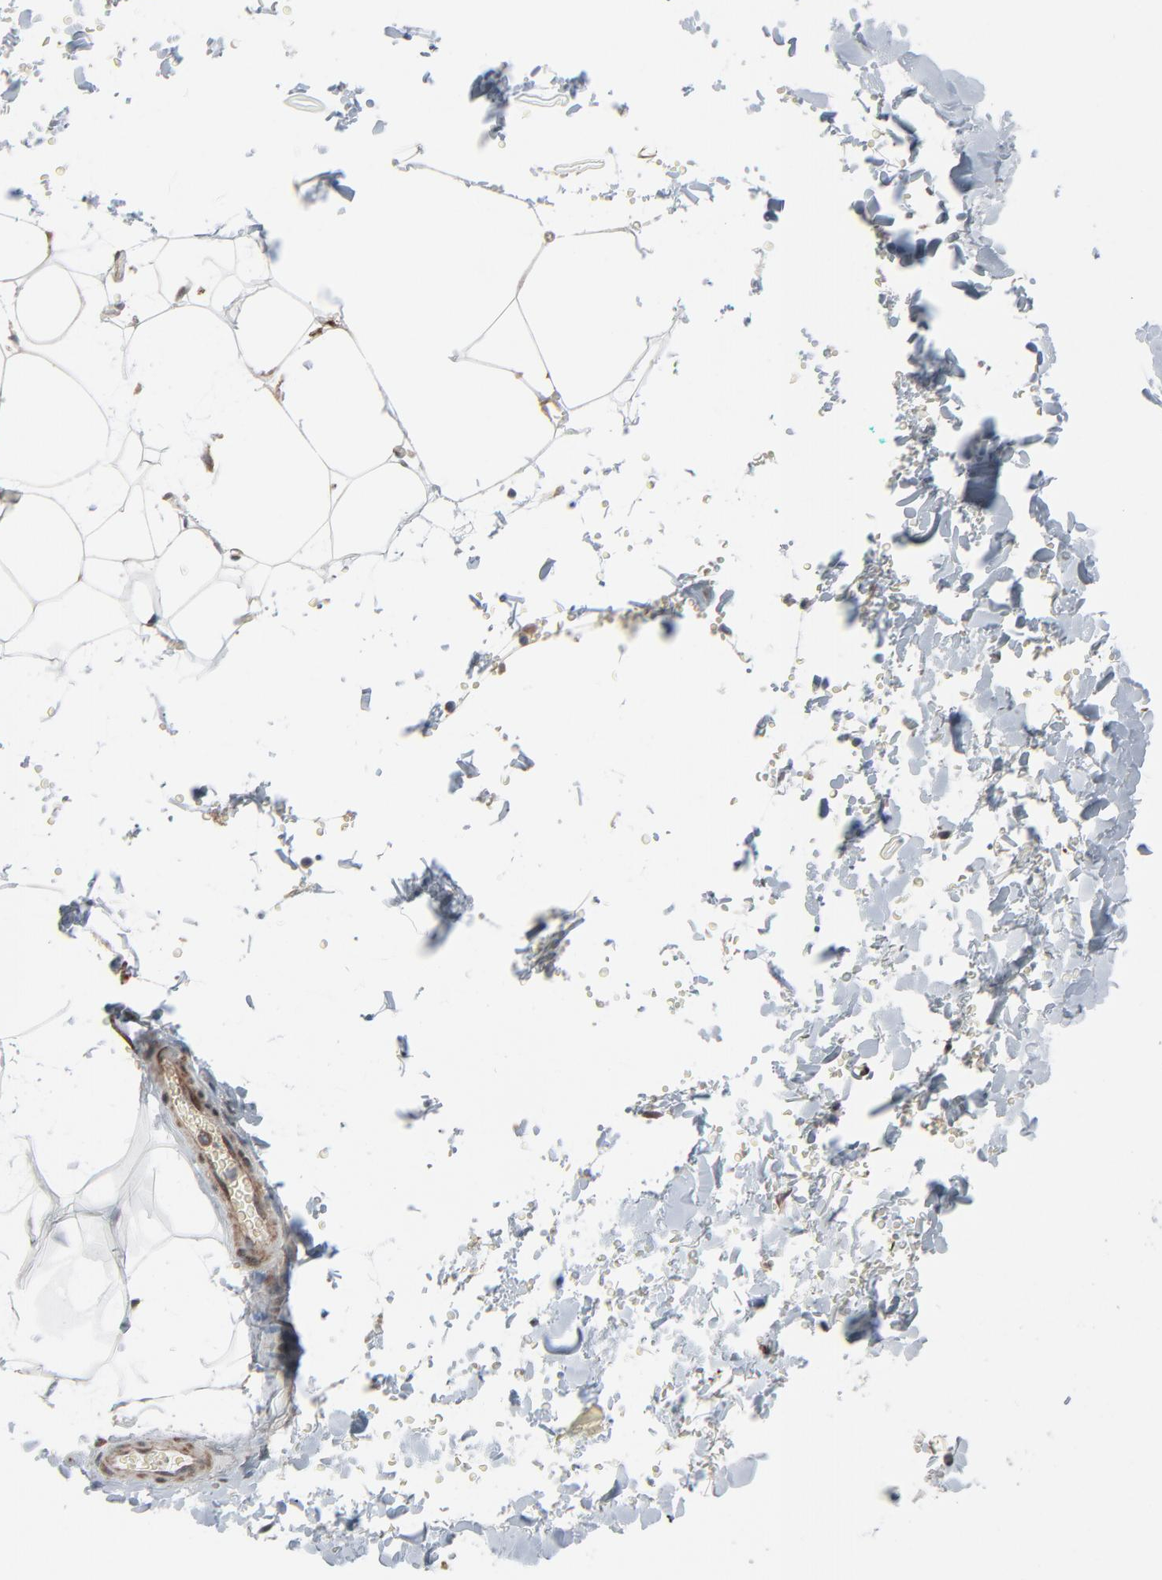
{"staining": {"intensity": "weak", "quantity": ">75%", "location": "cytoplasmic/membranous"}, "tissue": "adipose tissue", "cell_type": "Adipocytes", "image_type": "normal", "snomed": [{"axis": "morphology", "description": "Normal tissue, NOS"}, {"axis": "topography", "description": "Soft tissue"}], "caption": "Immunohistochemical staining of normal adipose tissue demonstrates >75% levels of weak cytoplasmic/membranous protein positivity in approximately >75% of adipocytes.", "gene": "OPTN", "patient": {"sex": "male", "age": 72}}